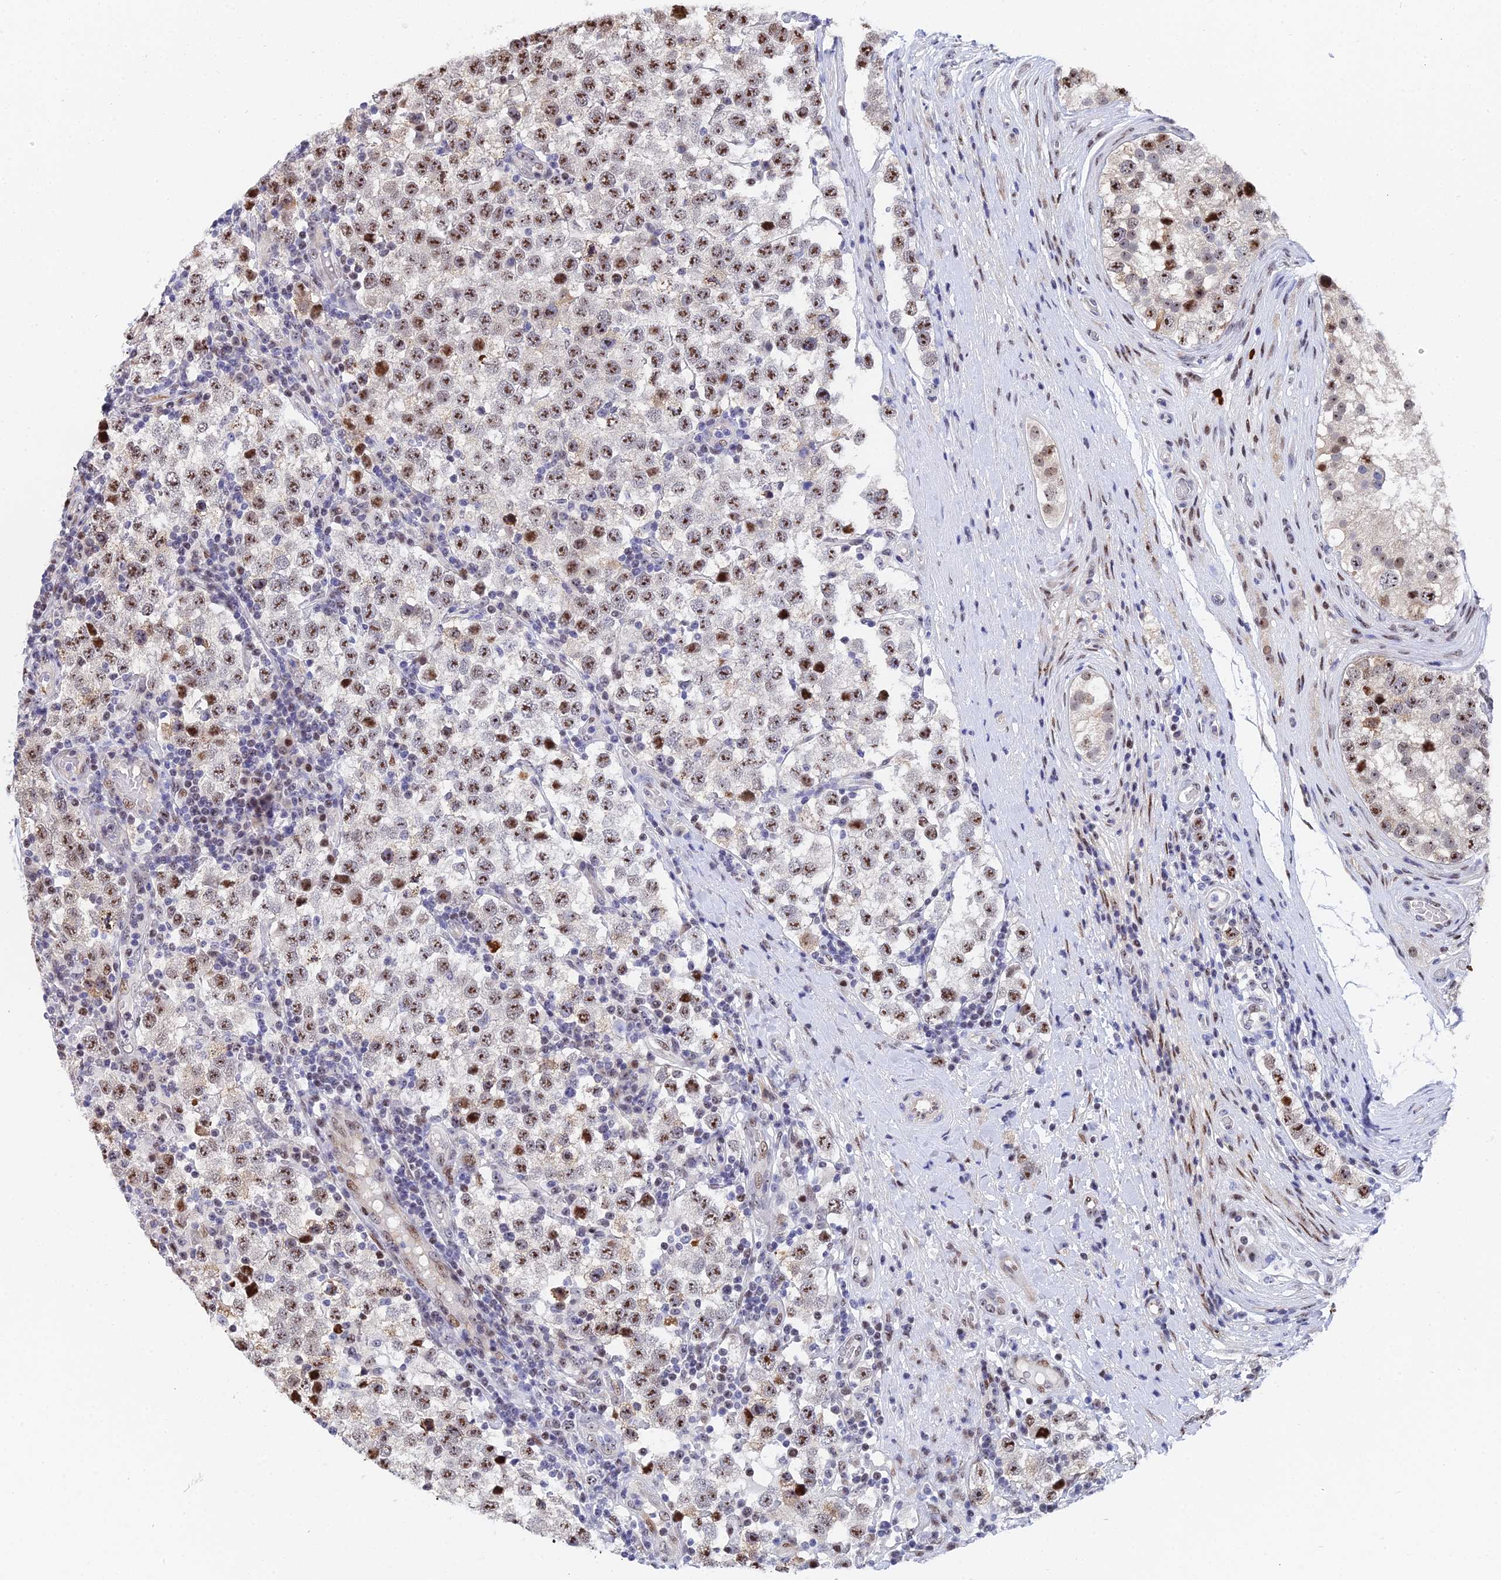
{"staining": {"intensity": "moderate", "quantity": ">75%", "location": "nuclear"}, "tissue": "testis cancer", "cell_type": "Tumor cells", "image_type": "cancer", "snomed": [{"axis": "morphology", "description": "Seminoma, NOS"}, {"axis": "topography", "description": "Testis"}], "caption": "This is an image of immunohistochemistry staining of seminoma (testis), which shows moderate staining in the nuclear of tumor cells.", "gene": "TIFA", "patient": {"sex": "male", "age": 34}}